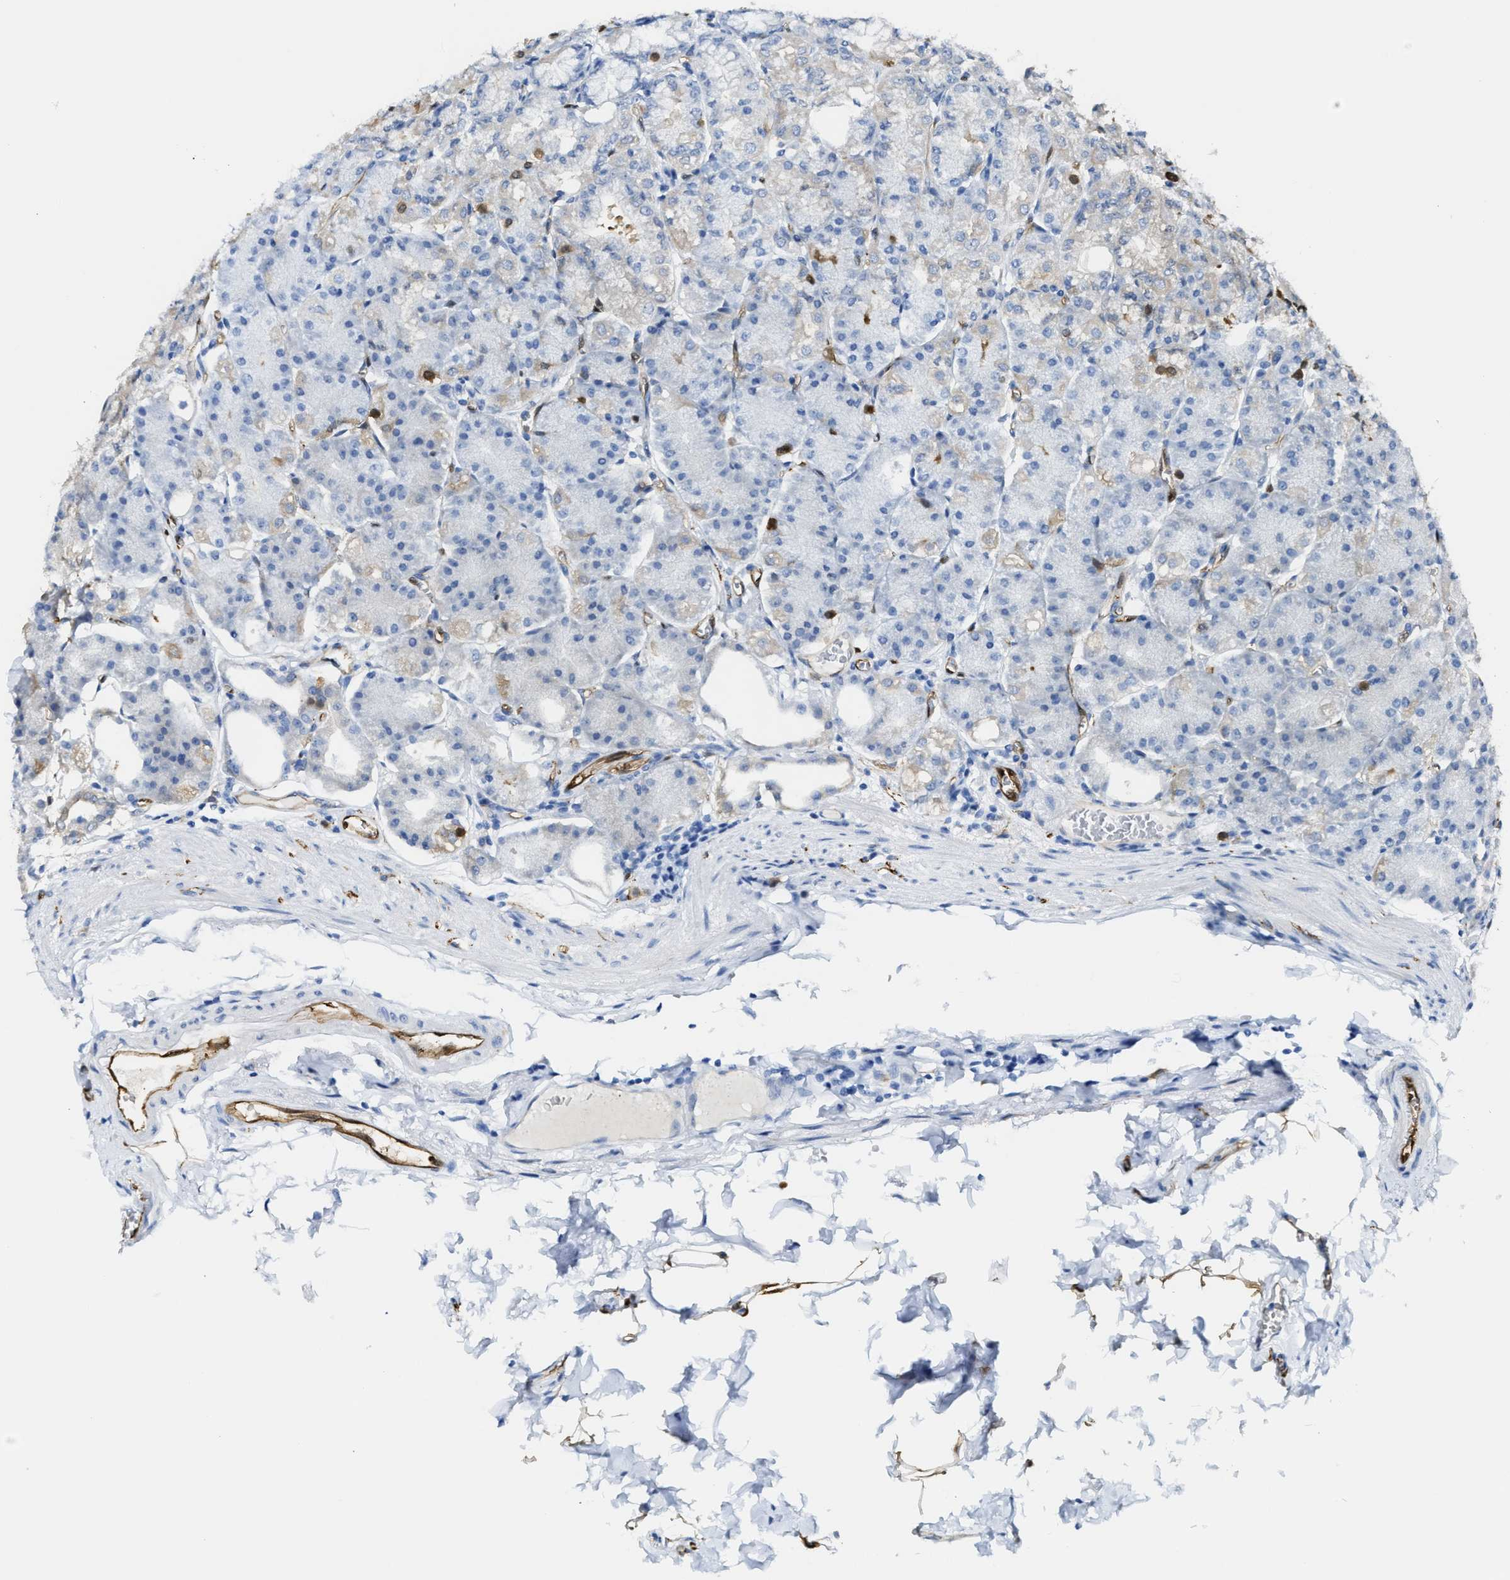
{"staining": {"intensity": "weak", "quantity": "<25%", "location": "cytoplasmic/membranous"}, "tissue": "stomach", "cell_type": "Glandular cells", "image_type": "normal", "snomed": [{"axis": "morphology", "description": "Normal tissue, NOS"}, {"axis": "topography", "description": "Stomach, lower"}], "caption": "This is an immunohistochemistry photomicrograph of normal human stomach. There is no expression in glandular cells.", "gene": "ASS1", "patient": {"sex": "male", "age": 71}}